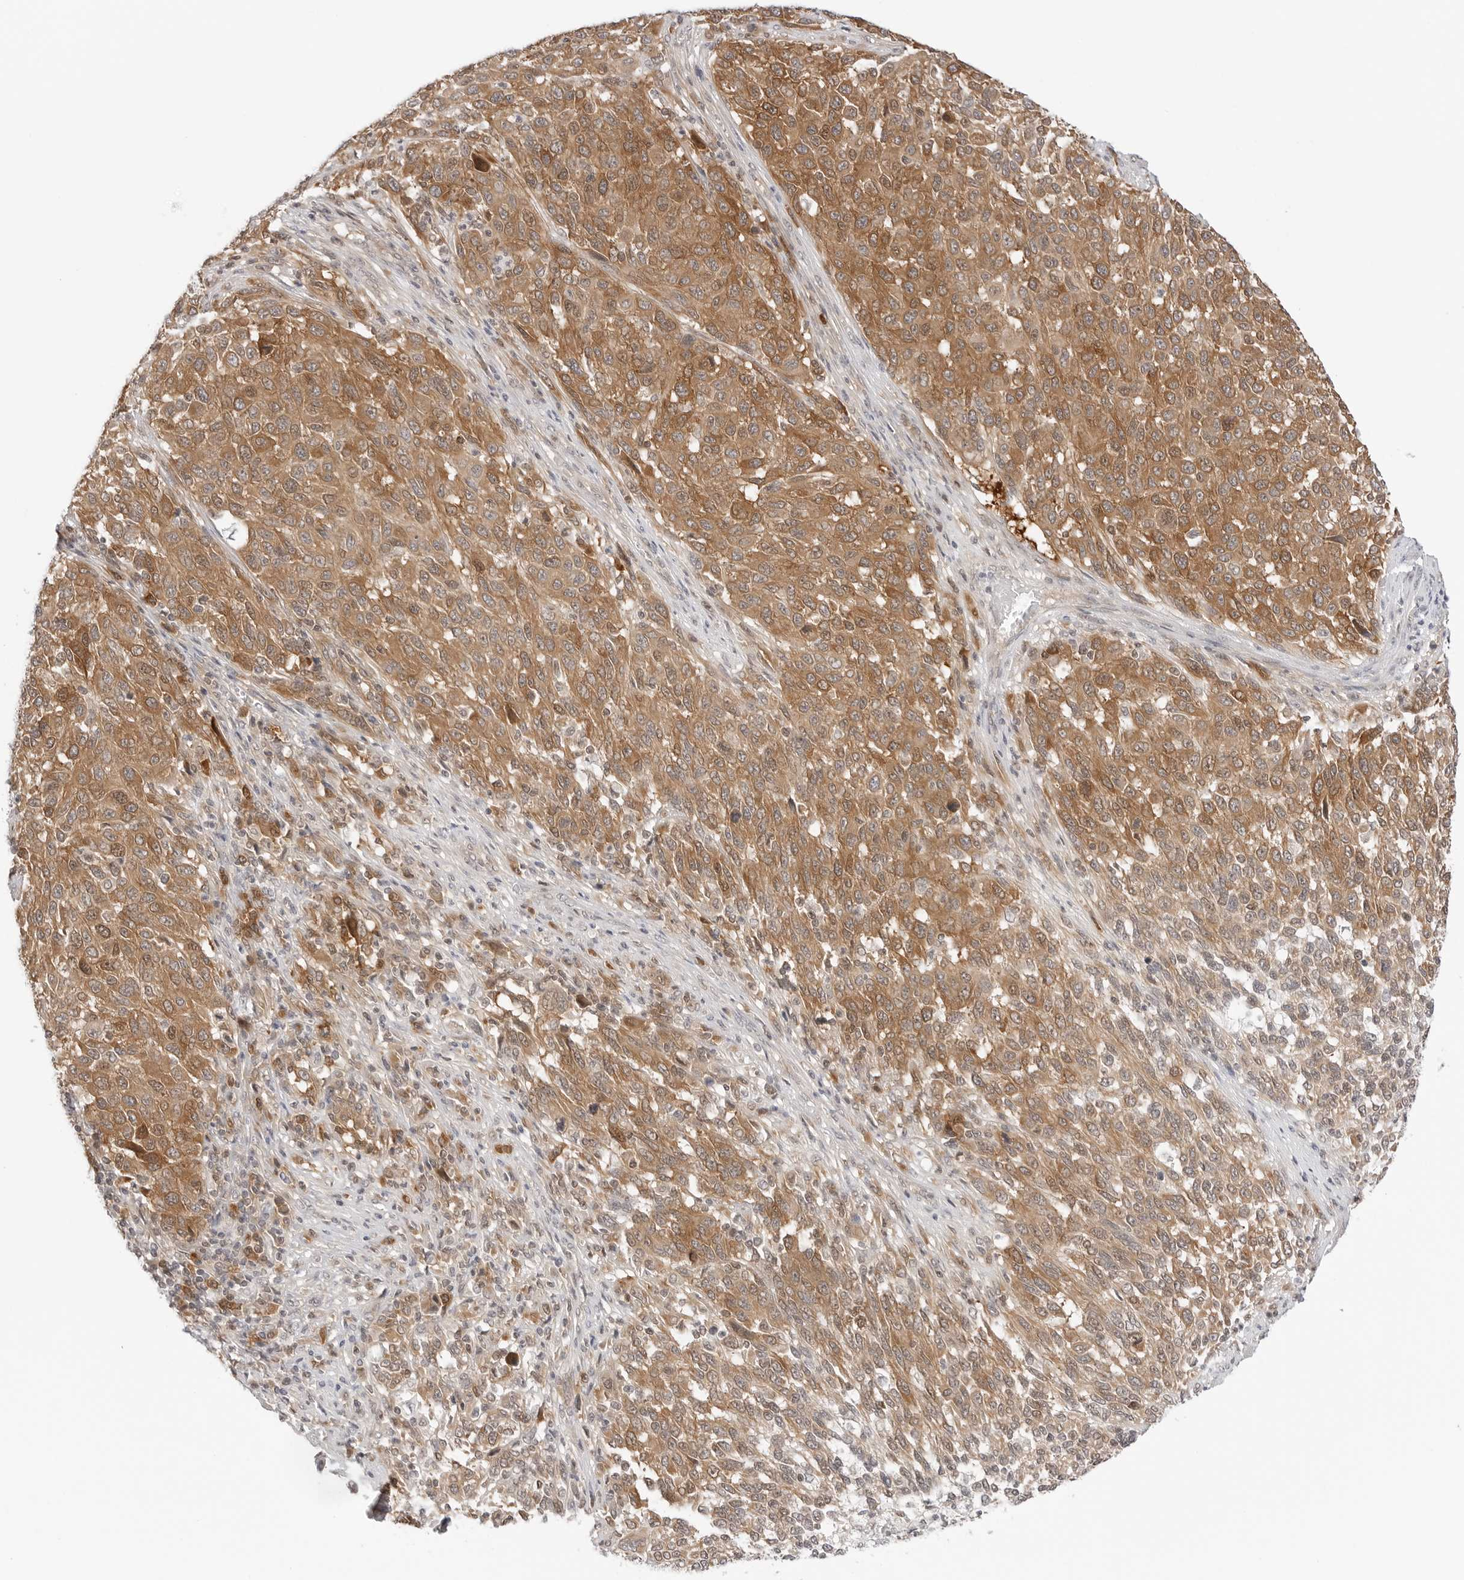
{"staining": {"intensity": "moderate", "quantity": ">75%", "location": "cytoplasmic/membranous"}, "tissue": "melanoma", "cell_type": "Tumor cells", "image_type": "cancer", "snomed": [{"axis": "morphology", "description": "Malignant melanoma, Metastatic site"}, {"axis": "topography", "description": "Lymph node"}], "caption": "Malignant melanoma (metastatic site) stained for a protein shows moderate cytoplasmic/membranous positivity in tumor cells.", "gene": "NUDC", "patient": {"sex": "male", "age": 61}}